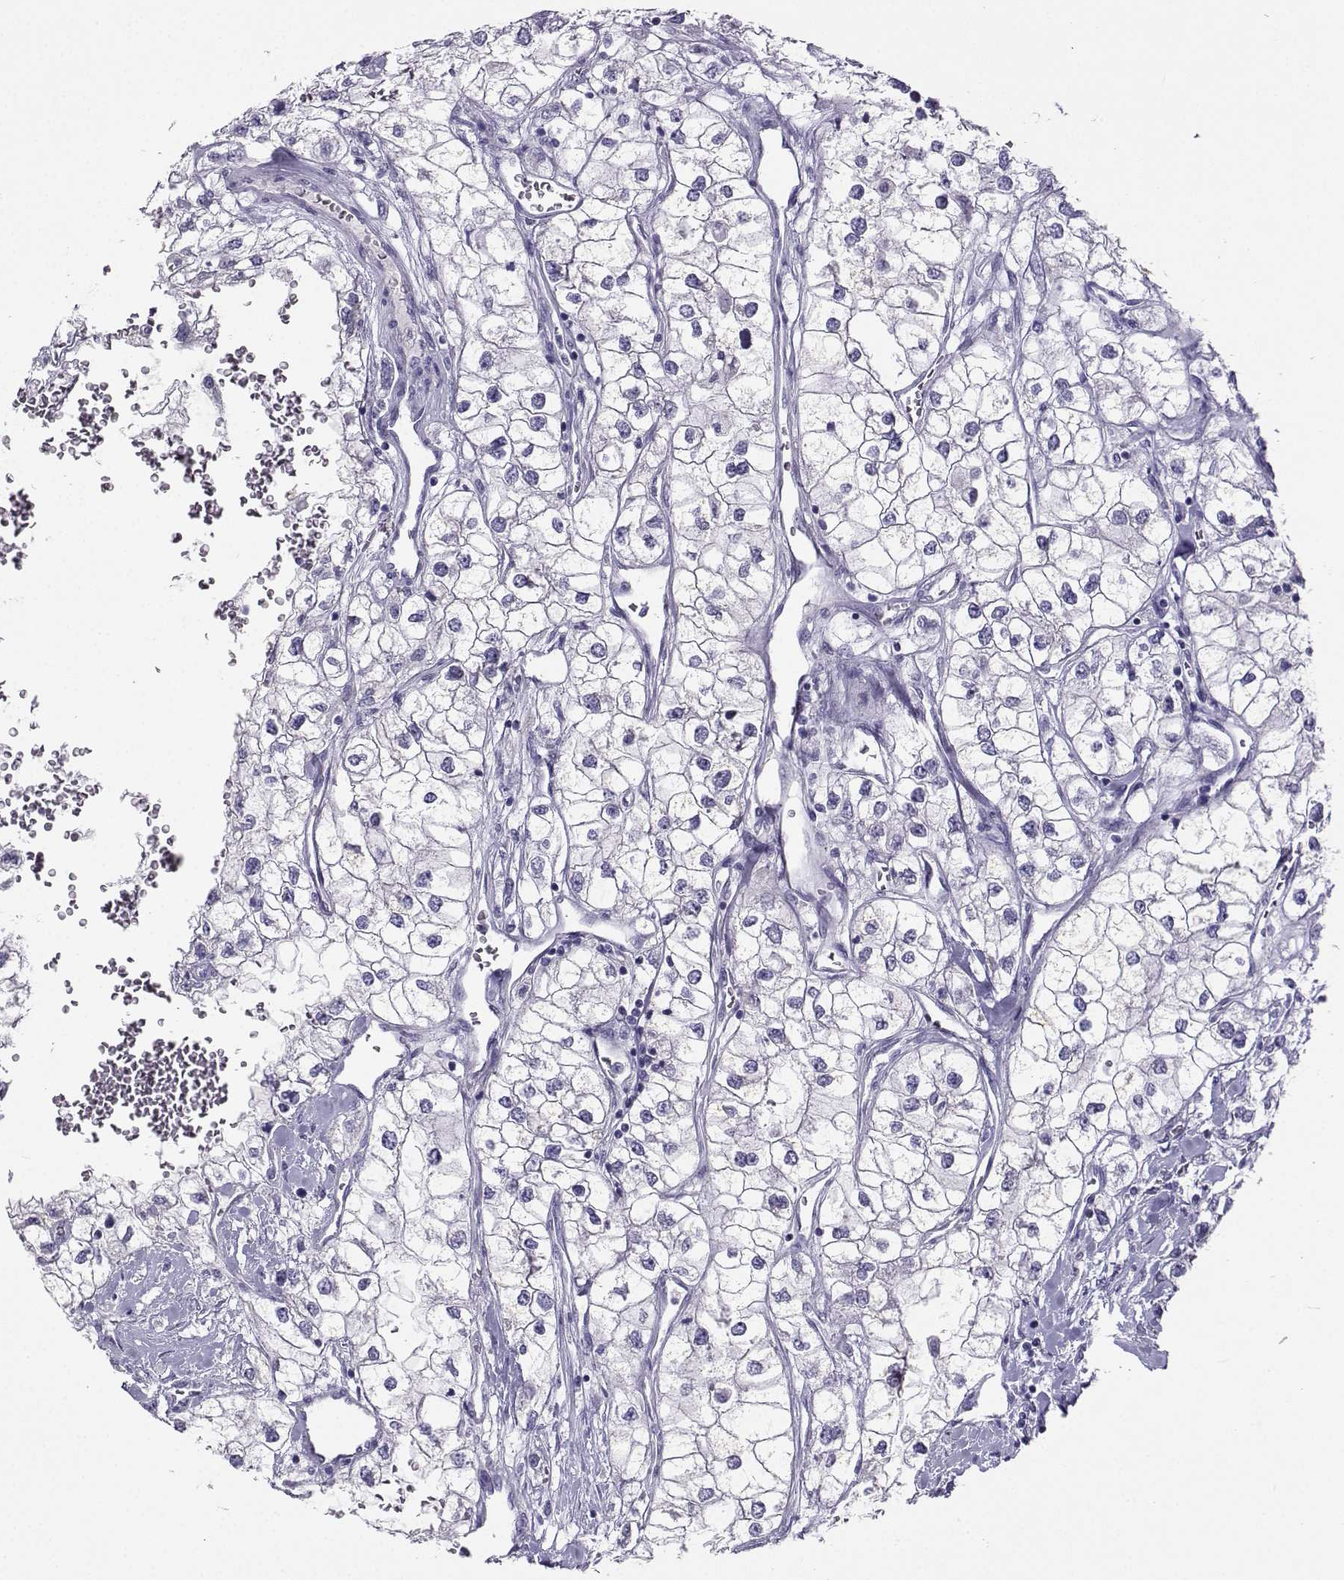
{"staining": {"intensity": "negative", "quantity": "none", "location": "none"}, "tissue": "renal cancer", "cell_type": "Tumor cells", "image_type": "cancer", "snomed": [{"axis": "morphology", "description": "Adenocarcinoma, NOS"}, {"axis": "topography", "description": "Kidney"}], "caption": "Tumor cells show no significant expression in renal adenocarcinoma.", "gene": "FBXO24", "patient": {"sex": "male", "age": 59}}